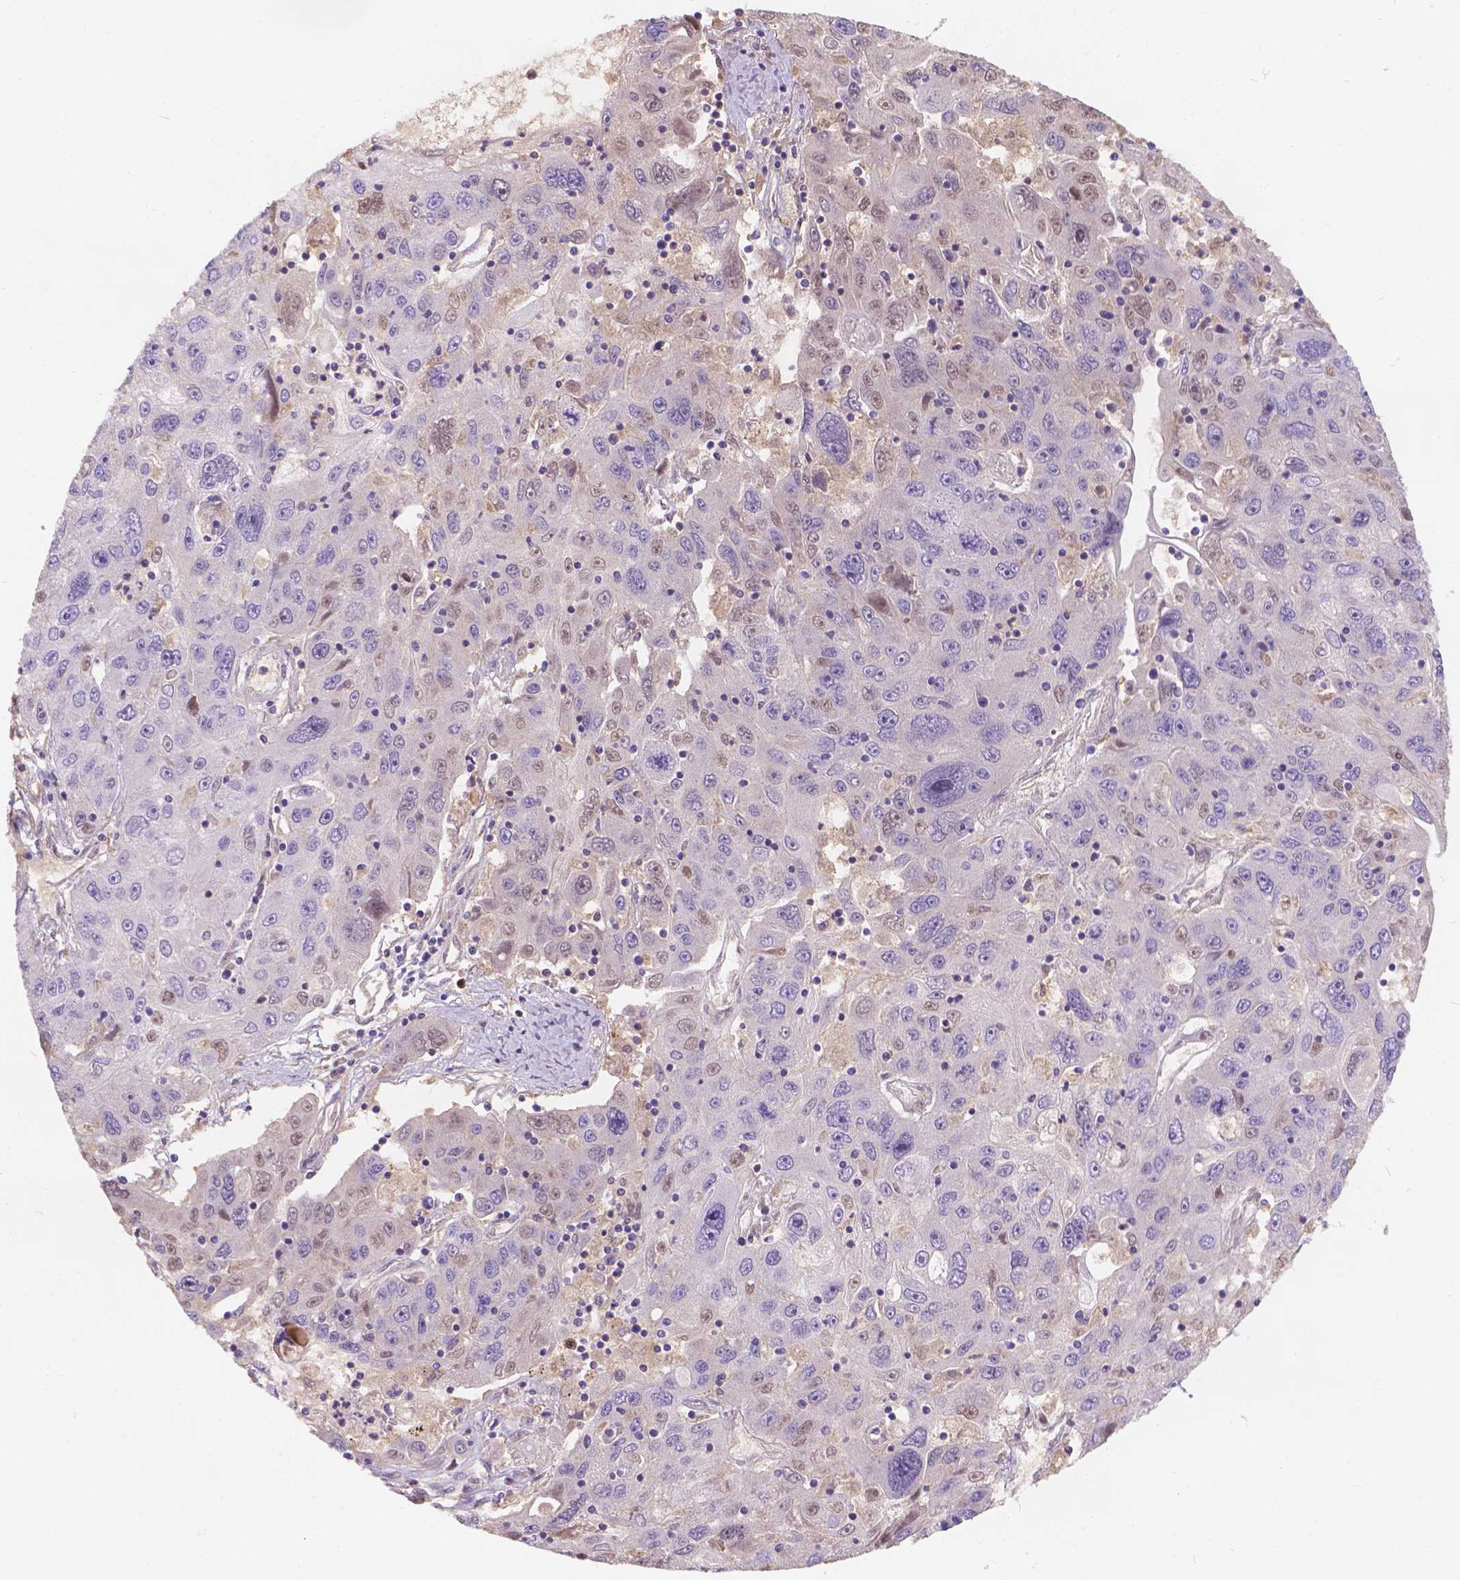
{"staining": {"intensity": "negative", "quantity": "none", "location": "none"}, "tissue": "stomach cancer", "cell_type": "Tumor cells", "image_type": "cancer", "snomed": [{"axis": "morphology", "description": "Adenocarcinoma, NOS"}, {"axis": "topography", "description": "Stomach"}], "caption": "Immunohistochemistry (IHC) image of adenocarcinoma (stomach) stained for a protein (brown), which shows no staining in tumor cells.", "gene": "CDK10", "patient": {"sex": "male", "age": 56}}